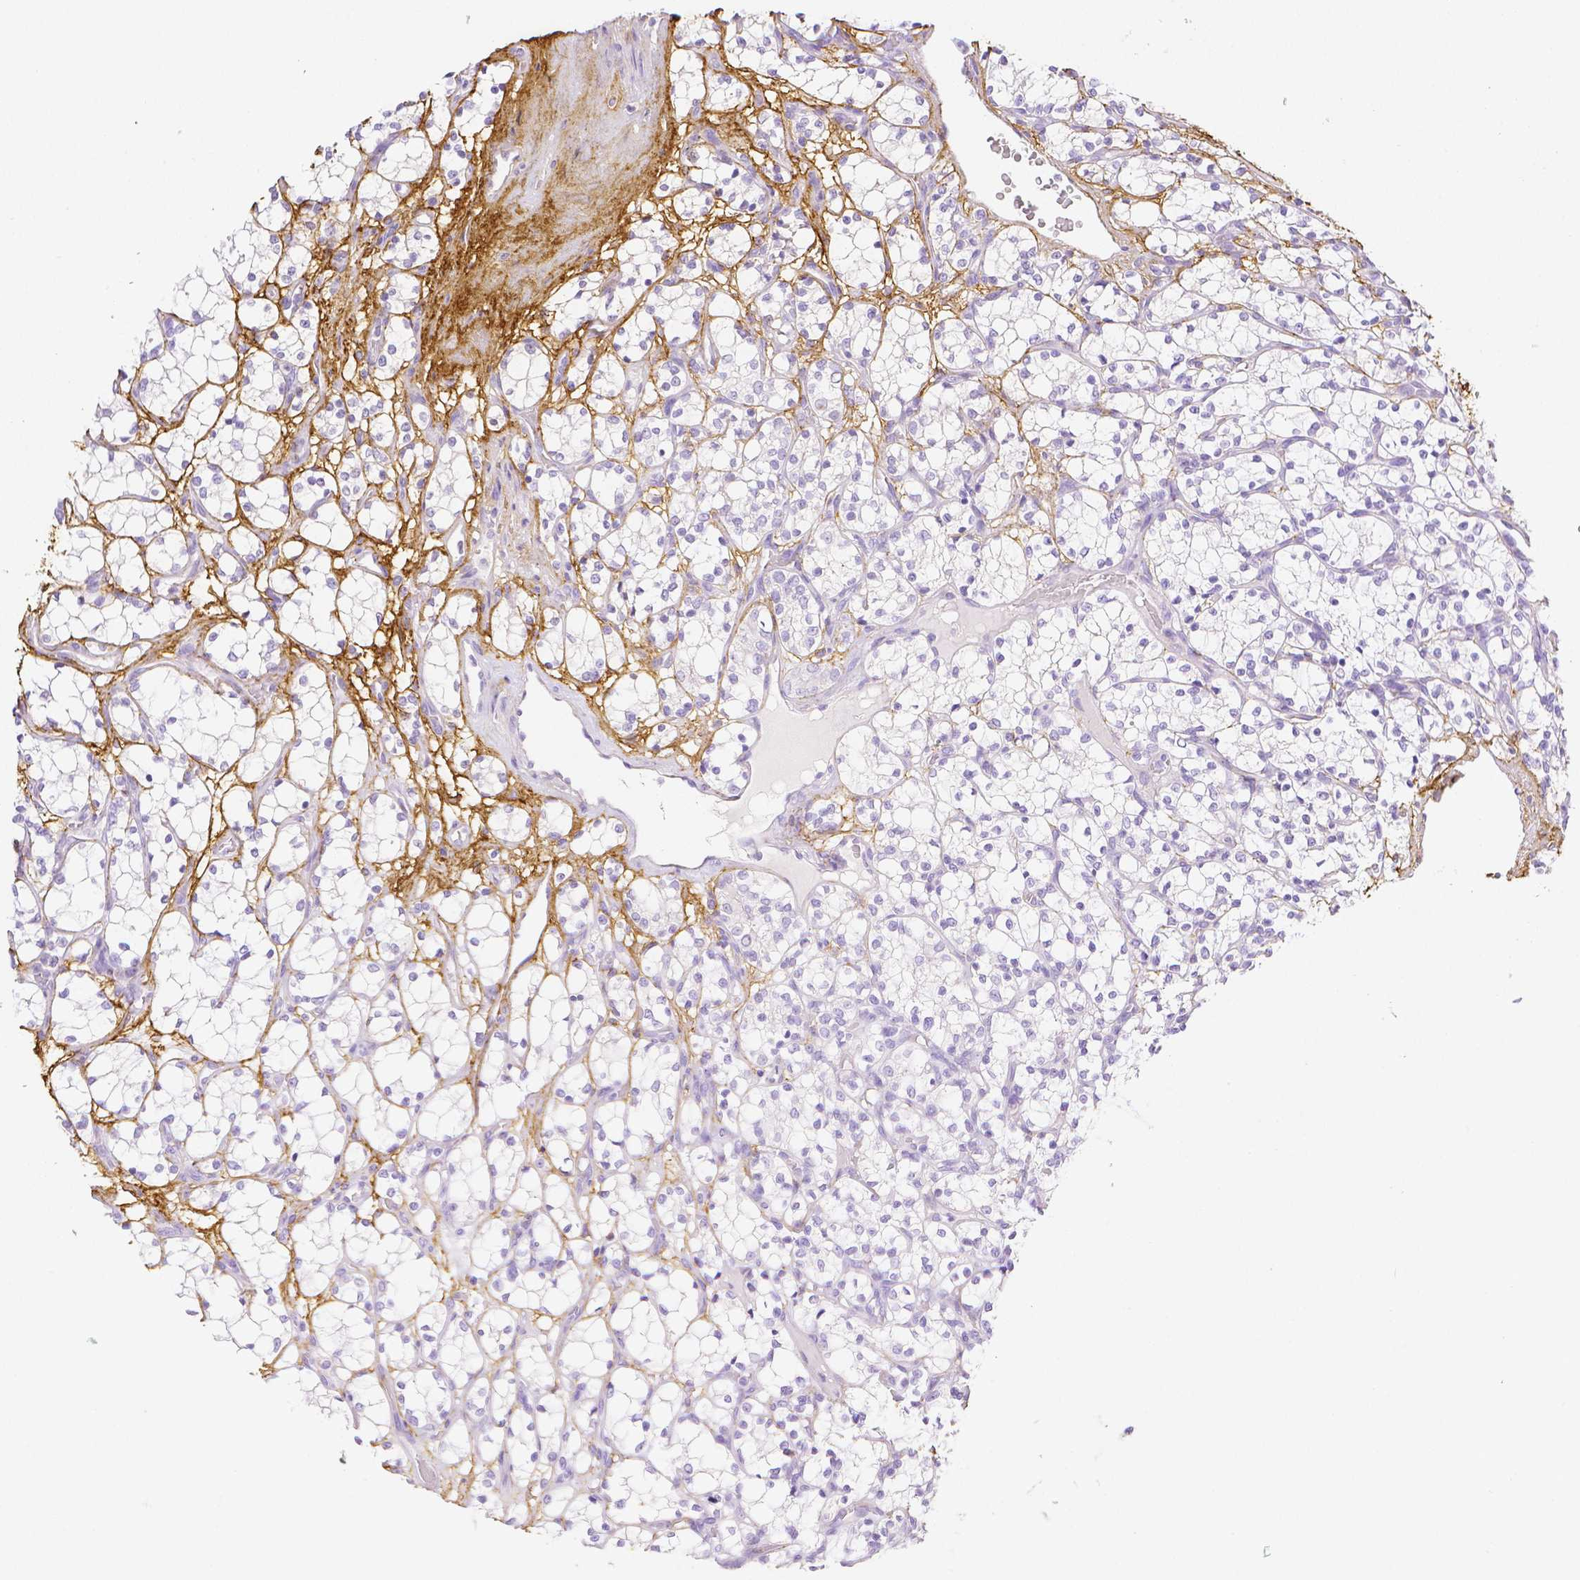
{"staining": {"intensity": "negative", "quantity": "none", "location": "none"}, "tissue": "renal cancer", "cell_type": "Tumor cells", "image_type": "cancer", "snomed": [{"axis": "morphology", "description": "Adenocarcinoma, NOS"}, {"axis": "topography", "description": "Kidney"}], "caption": "IHC image of human renal cancer stained for a protein (brown), which demonstrates no staining in tumor cells. (DAB (3,3'-diaminobenzidine) immunohistochemistry, high magnification).", "gene": "FBN1", "patient": {"sex": "female", "age": 69}}